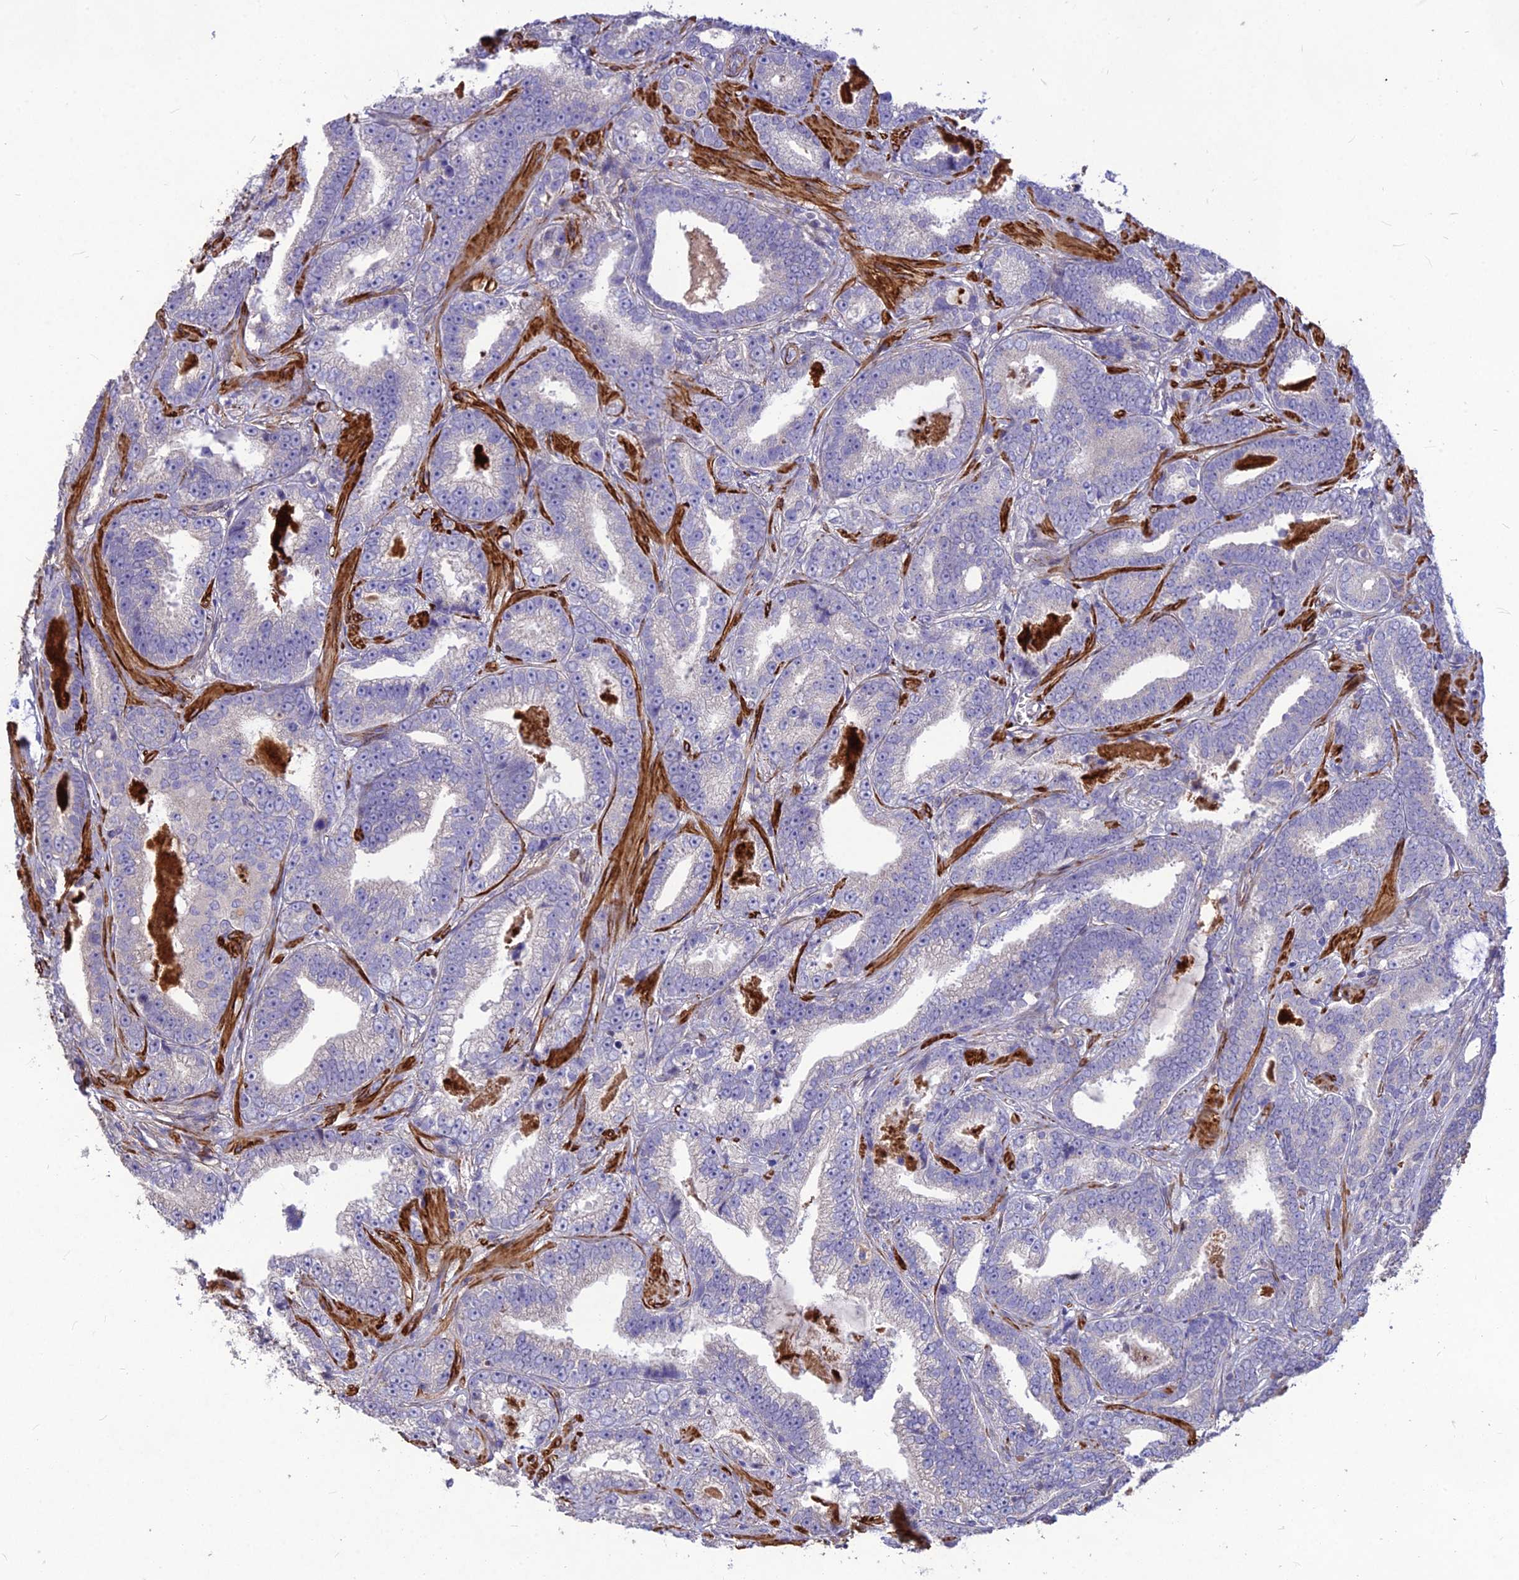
{"staining": {"intensity": "negative", "quantity": "none", "location": "none"}, "tissue": "prostate cancer", "cell_type": "Tumor cells", "image_type": "cancer", "snomed": [{"axis": "morphology", "description": "Adenocarcinoma, High grade"}, {"axis": "topography", "description": "Prostate and seminal vesicle, NOS"}], "caption": "The photomicrograph shows no significant staining in tumor cells of prostate high-grade adenocarcinoma.", "gene": "CLUH", "patient": {"sex": "male", "age": 67}}